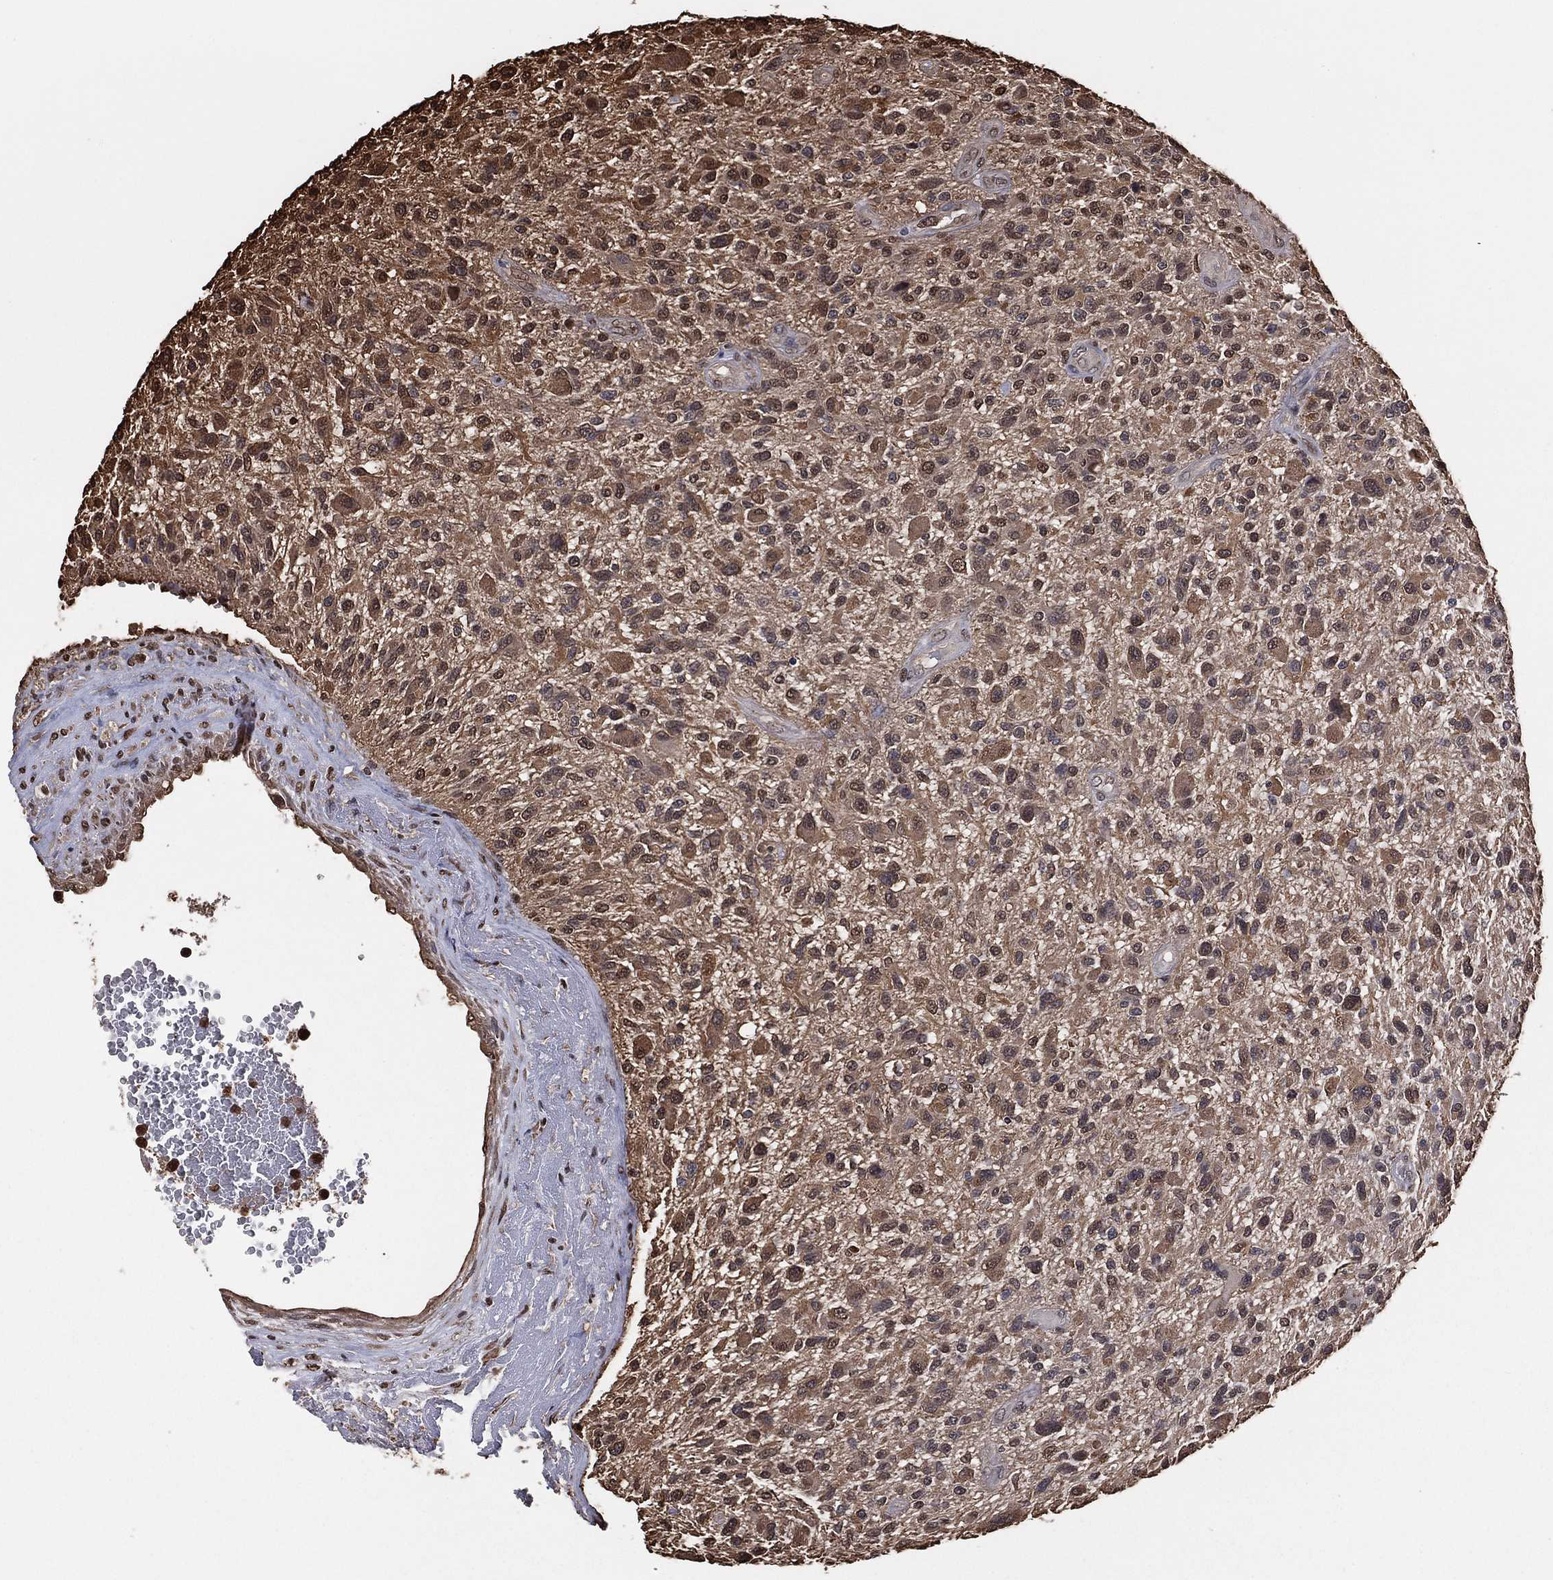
{"staining": {"intensity": "moderate", "quantity": "25%-75%", "location": "cytoplasmic/membranous"}, "tissue": "glioma", "cell_type": "Tumor cells", "image_type": "cancer", "snomed": [{"axis": "morphology", "description": "Glioma, malignant, High grade"}, {"axis": "topography", "description": "Brain"}], "caption": "This histopathology image shows IHC staining of malignant glioma (high-grade), with medium moderate cytoplasmic/membranous expression in approximately 25%-75% of tumor cells.", "gene": "GAPDH", "patient": {"sex": "male", "age": 47}}